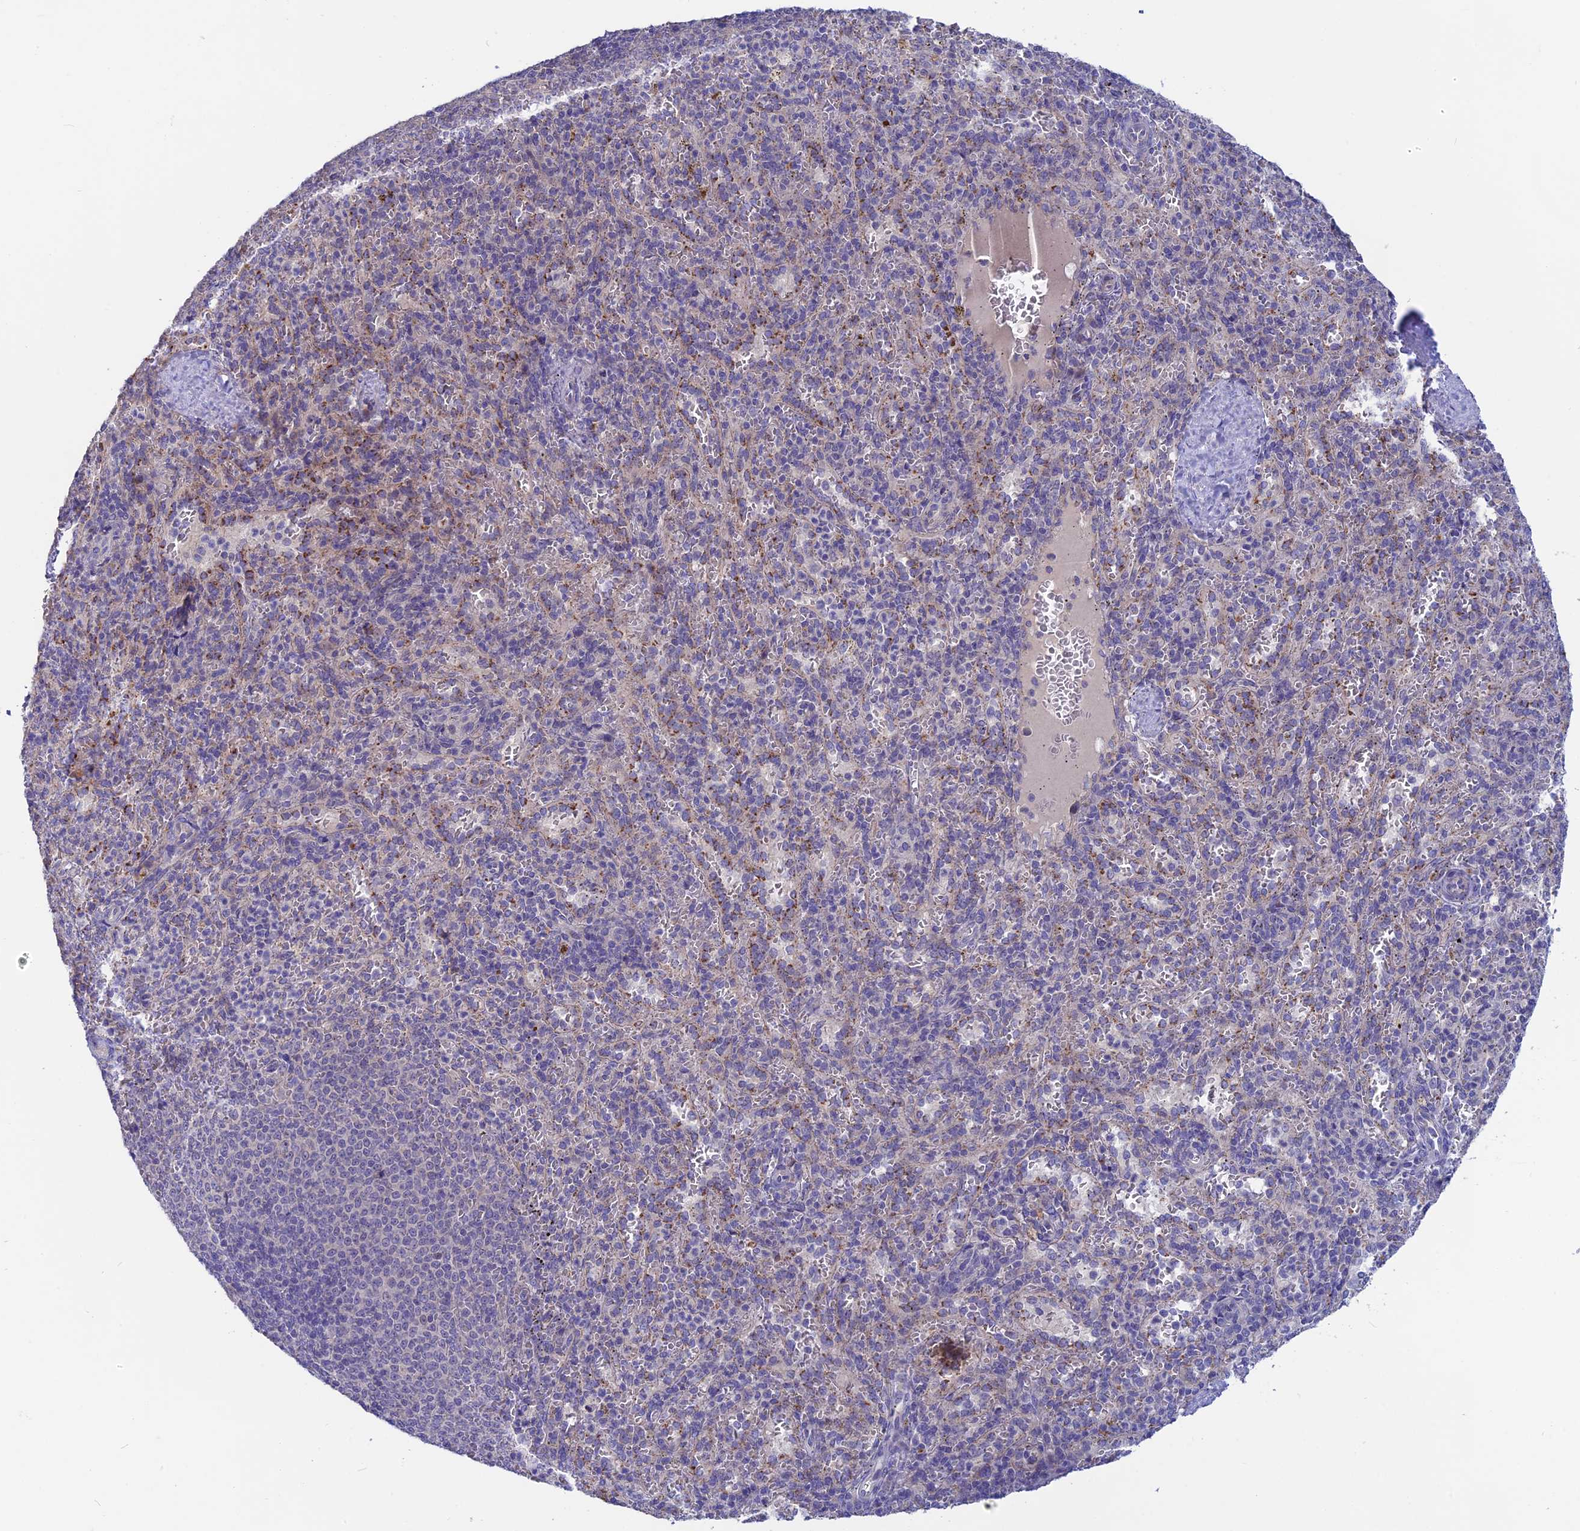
{"staining": {"intensity": "moderate", "quantity": "<25%", "location": "cytoplasmic/membranous"}, "tissue": "spleen", "cell_type": "Cells in red pulp", "image_type": "normal", "snomed": [{"axis": "morphology", "description": "Normal tissue, NOS"}, {"axis": "topography", "description": "Spleen"}], "caption": "Immunohistochemical staining of normal human spleen exhibits <25% levels of moderate cytoplasmic/membranous protein staining in about <25% of cells in red pulp. (DAB = brown stain, brightfield microscopy at high magnification).", "gene": "TENT4B", "patient": {"sex": "female", "age": 21}}